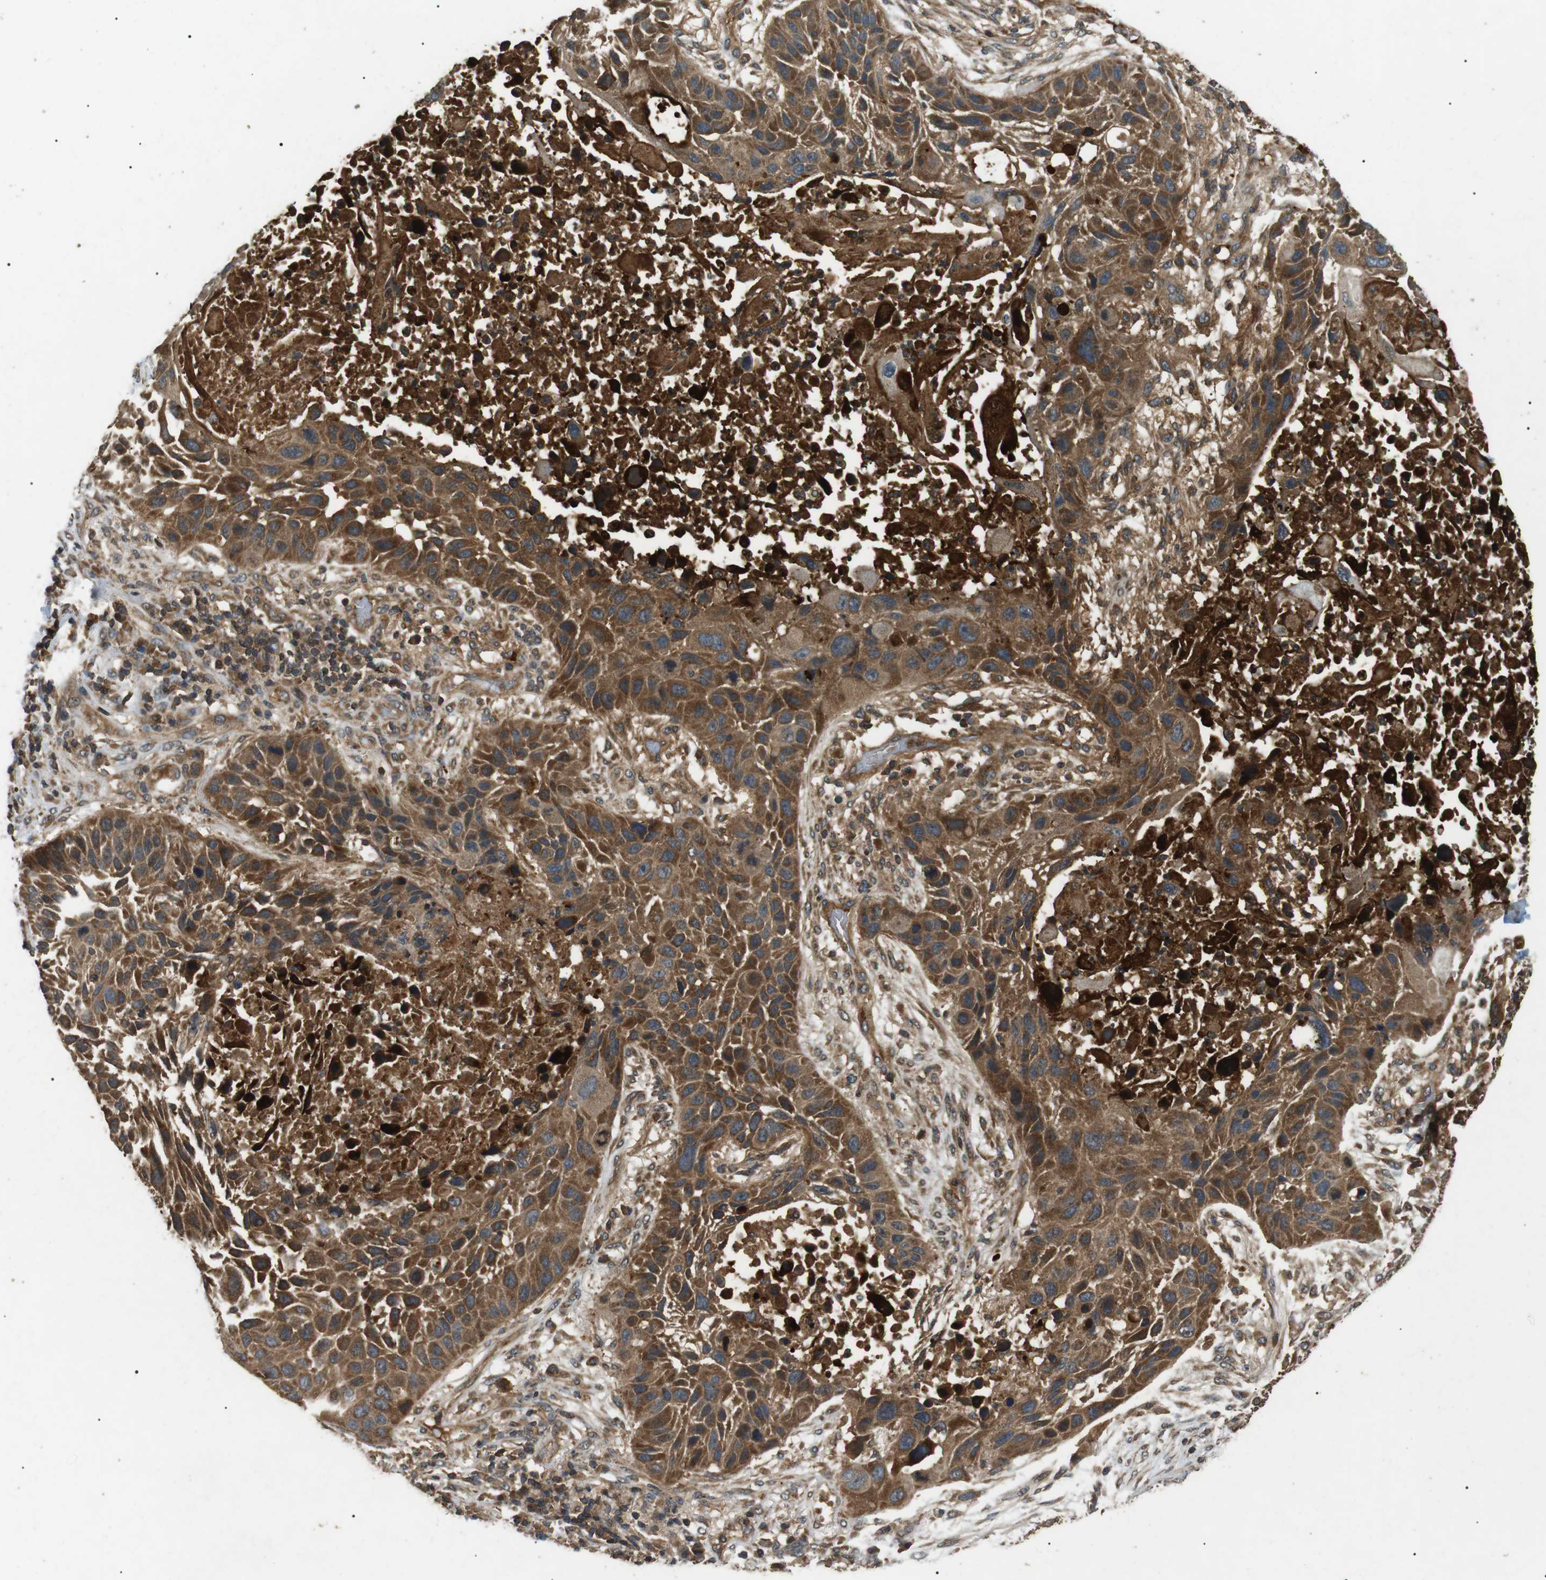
{"staining": {"intensity": "strong", "quantity": ">75%", "location": "cytoplasmic/membranous"}, "tissue": "lung cancer", "cell_type": "Tumor cells", "image_type": "cancer", "snomed": [{"axis": "morphology", "description": "Squamous cell carcinoma, NOS"}, {"axis": "topography", "description": "Lung"}], "caption": "Immunohistochemistry (IHC) of human lung squamous cell carcinoma displays high levels of strong cytoplasmic/membranous staining in approximately >75% of tumor cells. (DAB (3,3'-diaminobenzidine) IHC, brown staining for protein, blue staining for nuclei).", "gene": "TBC1D15", "patient": {"sex": "male", "age": 57}}